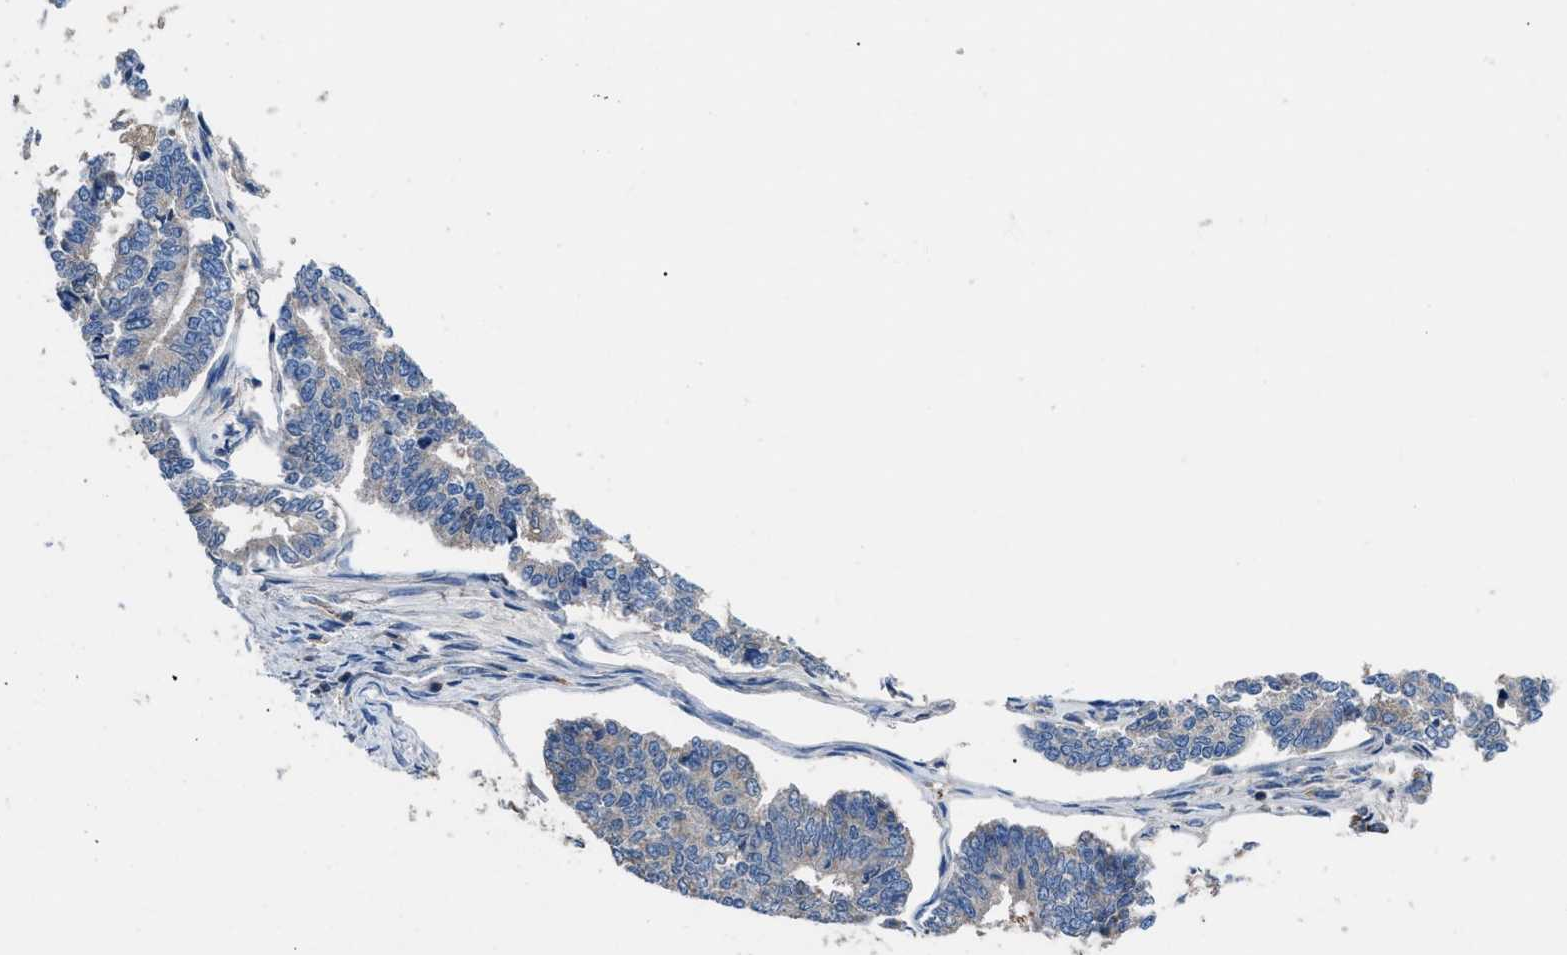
{"staining": {"intensity": "negative", "quantity": "none", "location": "none"}, "tissue": "endometrial cancer", "cell_type": "Tumor cells", "image_type": "cancer", "snomed": [{"axis": "morphology", "description": "Adenocarcinoma, NOS"}, {"axis": "topography", "description": "Endometrium"}], "caption": "An image of human endometrial cancer is negative for staining in tumor cells.", "gene": "YBEY", "patient": {"sex": "female", "age": 70}}